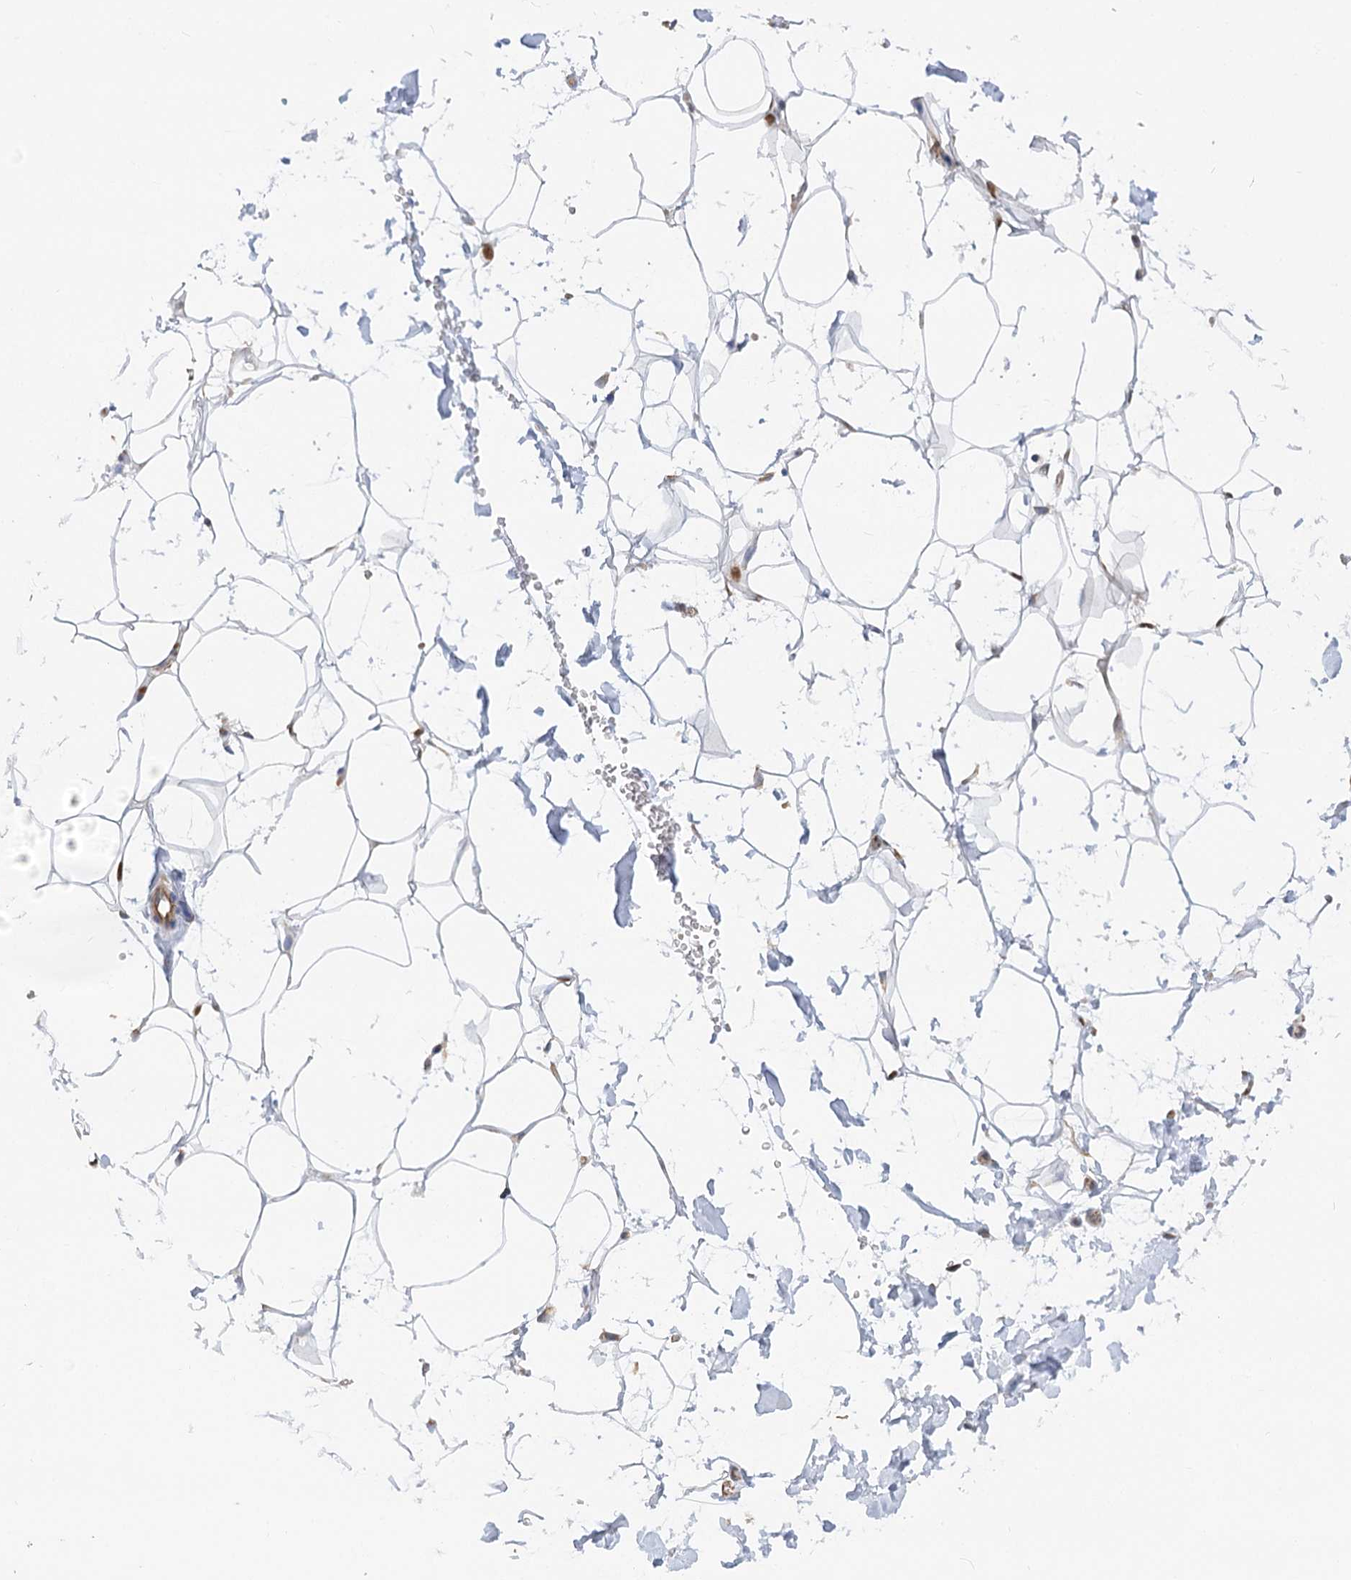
{"staining": {"intensity": "negative", "quantity": "none", "location": "none"}, "tissue": "adipose tissue", "cell_type": "Adipocytes", "image_type": "normal", "snomed": [{"axis": "morphology", "description": "Normal tissue, NOS"}, {"axis": "topography", "description": "Breast"}], "caption": "Immunohistochemistry (IHC) histopathology image of normal human adipose tissue stained for a protein (brown), which reveals no positivity in adipocytes.", "gene": "NELL2", "patient": {"sex": "female", "age": 26}}